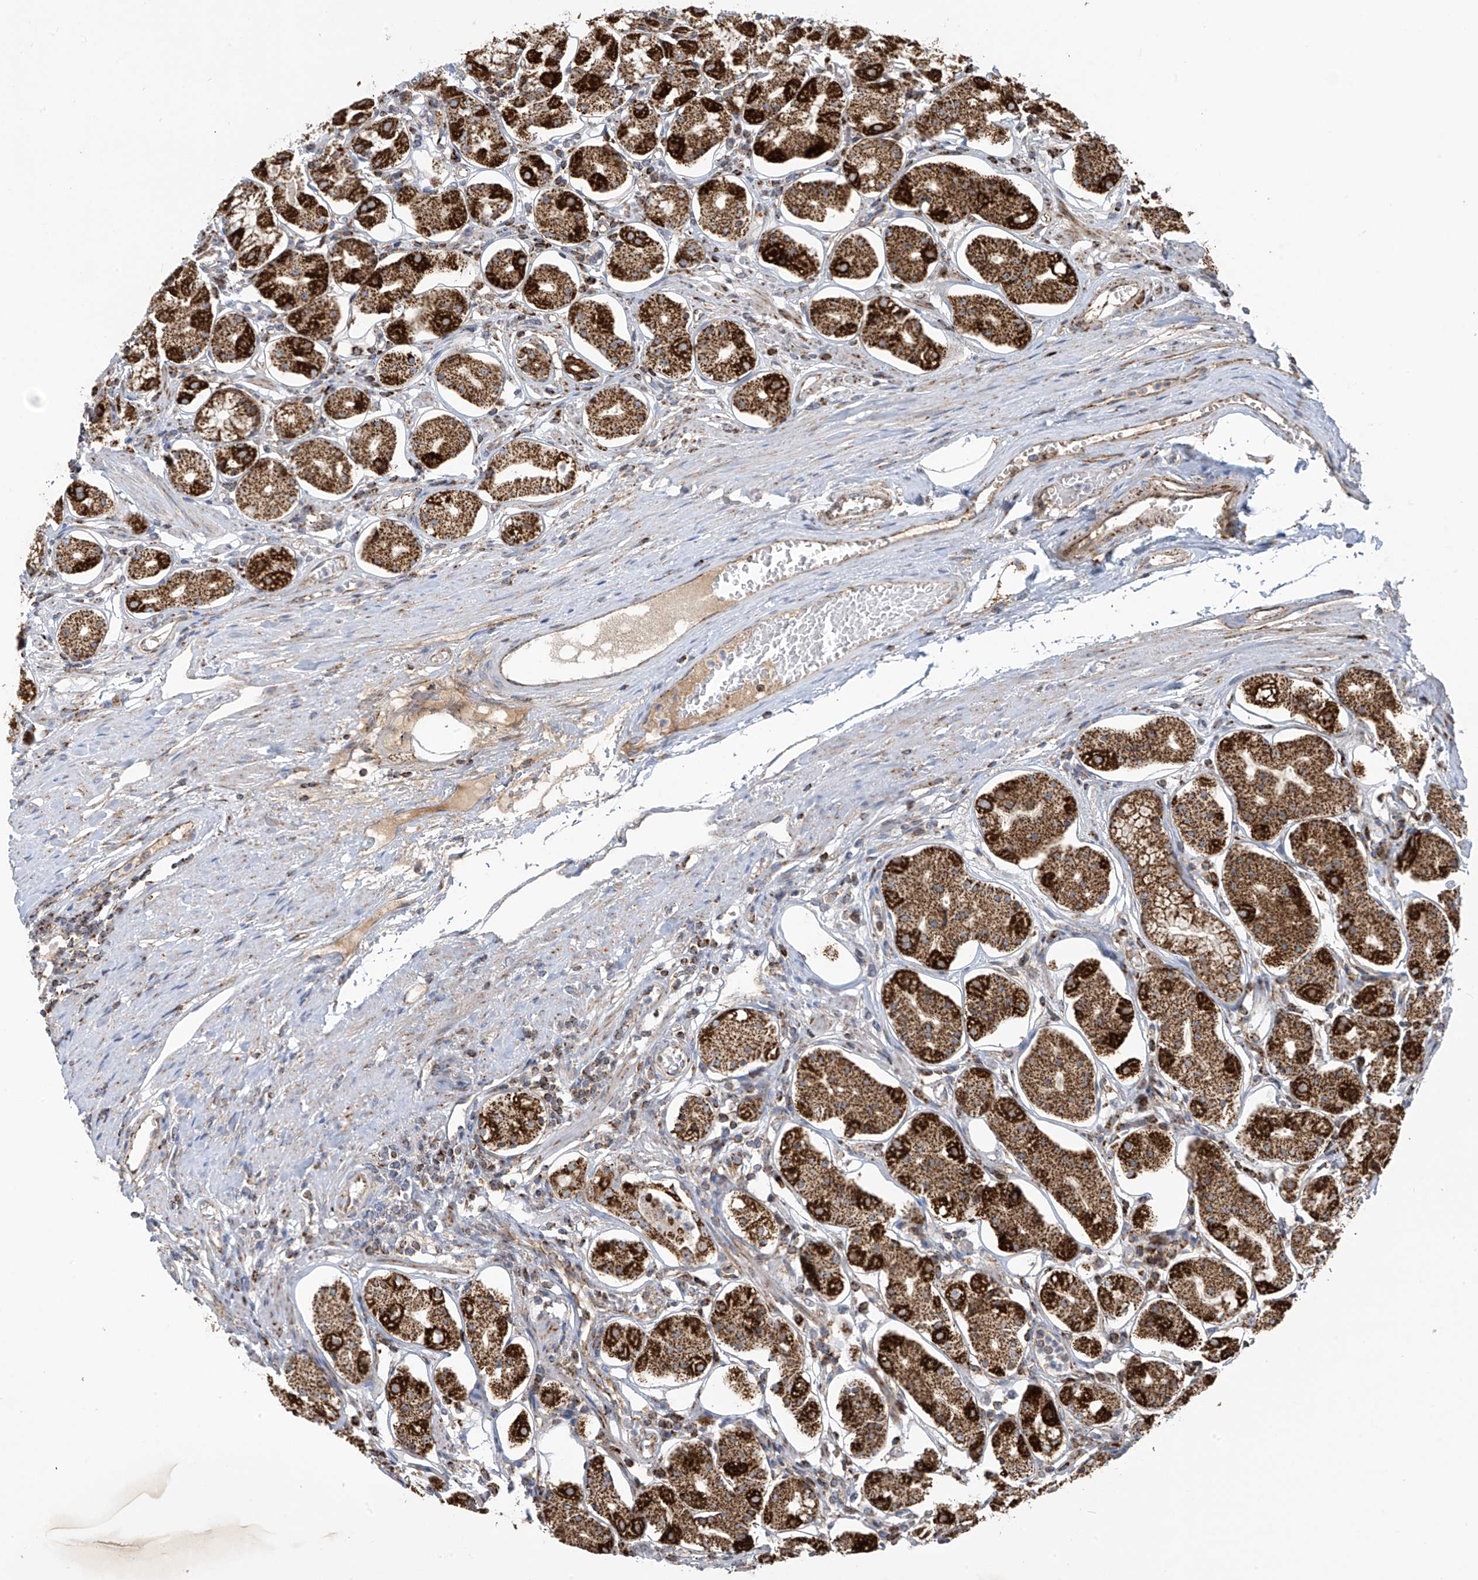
{"staining": {"intensity": "strong", "quantity": ">75%", "location": "cytoplasmic/membranous"}, "tissue": "stomach", "cell_type": "Glandular cells", "image_type": "normal", "snomed": [{"axis": "morphology", "description": "Normal tissue, NOS"}, {"axis": "topography", "description": "Stomach, lower"}], "caption": "Immunohistochemistry of unremarkable human stomach exhibits high levels of strong cytoplasmic/membranous staining in approximately >75% of glandular cells.", "gene": "COX10", "patient": {"sex": "female", "age": 56}}